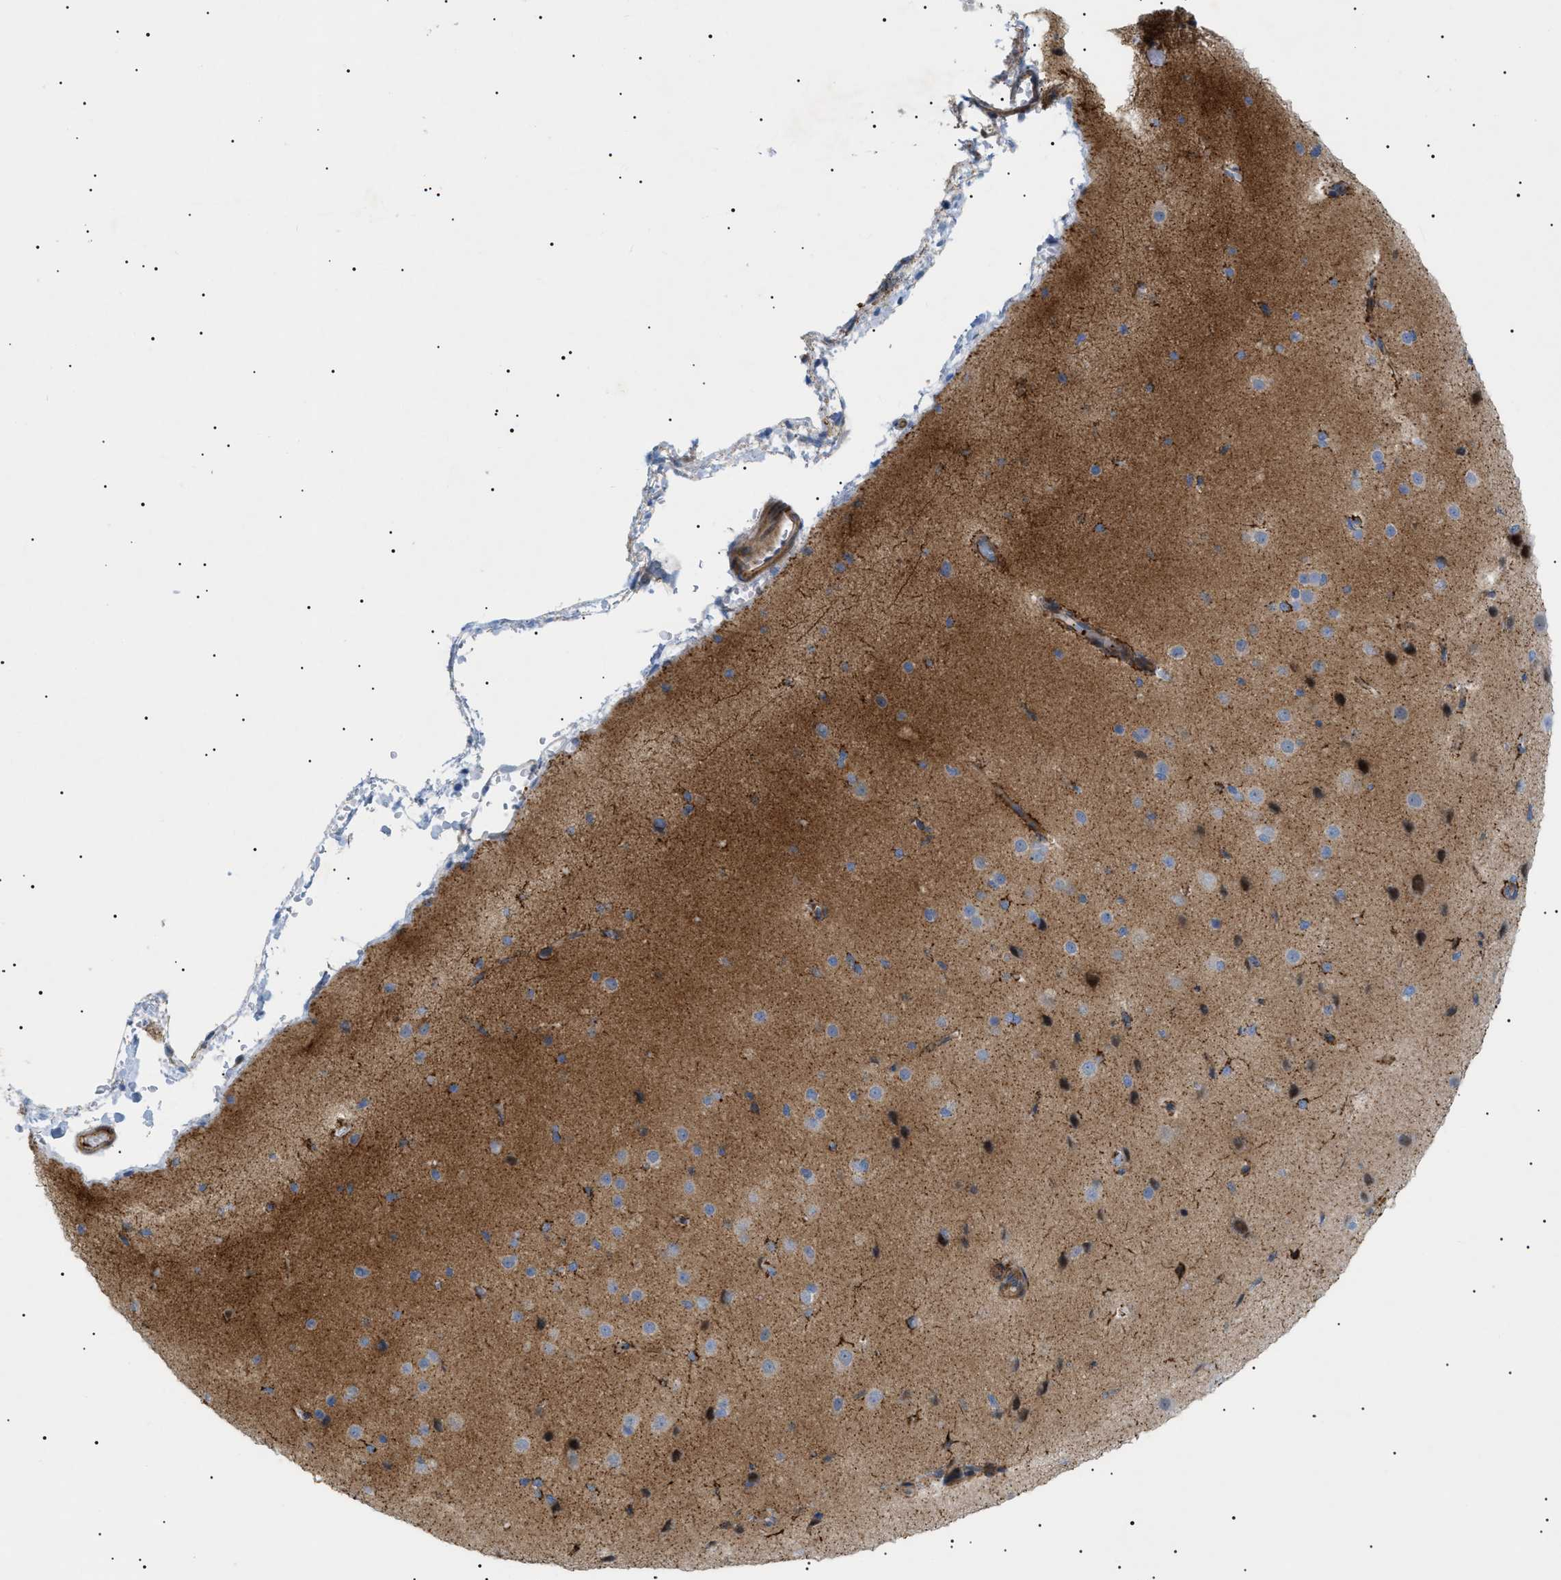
{"staining": {"intensity": "weak", "quantity": "25%-75%", "location": "cytoplasmic/membranous"}, "tissue": "cerebral cortex", "cell_type": "Endothelial cells", "image_type": "normal", "snomed": [{"axis": "morphology", "description": "Normal tissue, NOS"}, {"axis": "morphology", "description": "Developmental malformation"}, {"axis": "topography", "description": "Cerebral cortex"}], "caption": "A brown stain labels weak cytoplasmic/membranous positivity of a protein in endothelial cells of normal human cerebral cortex.", "gene": "SFXN5", "patient": {"sex": "female", "age": 30}}